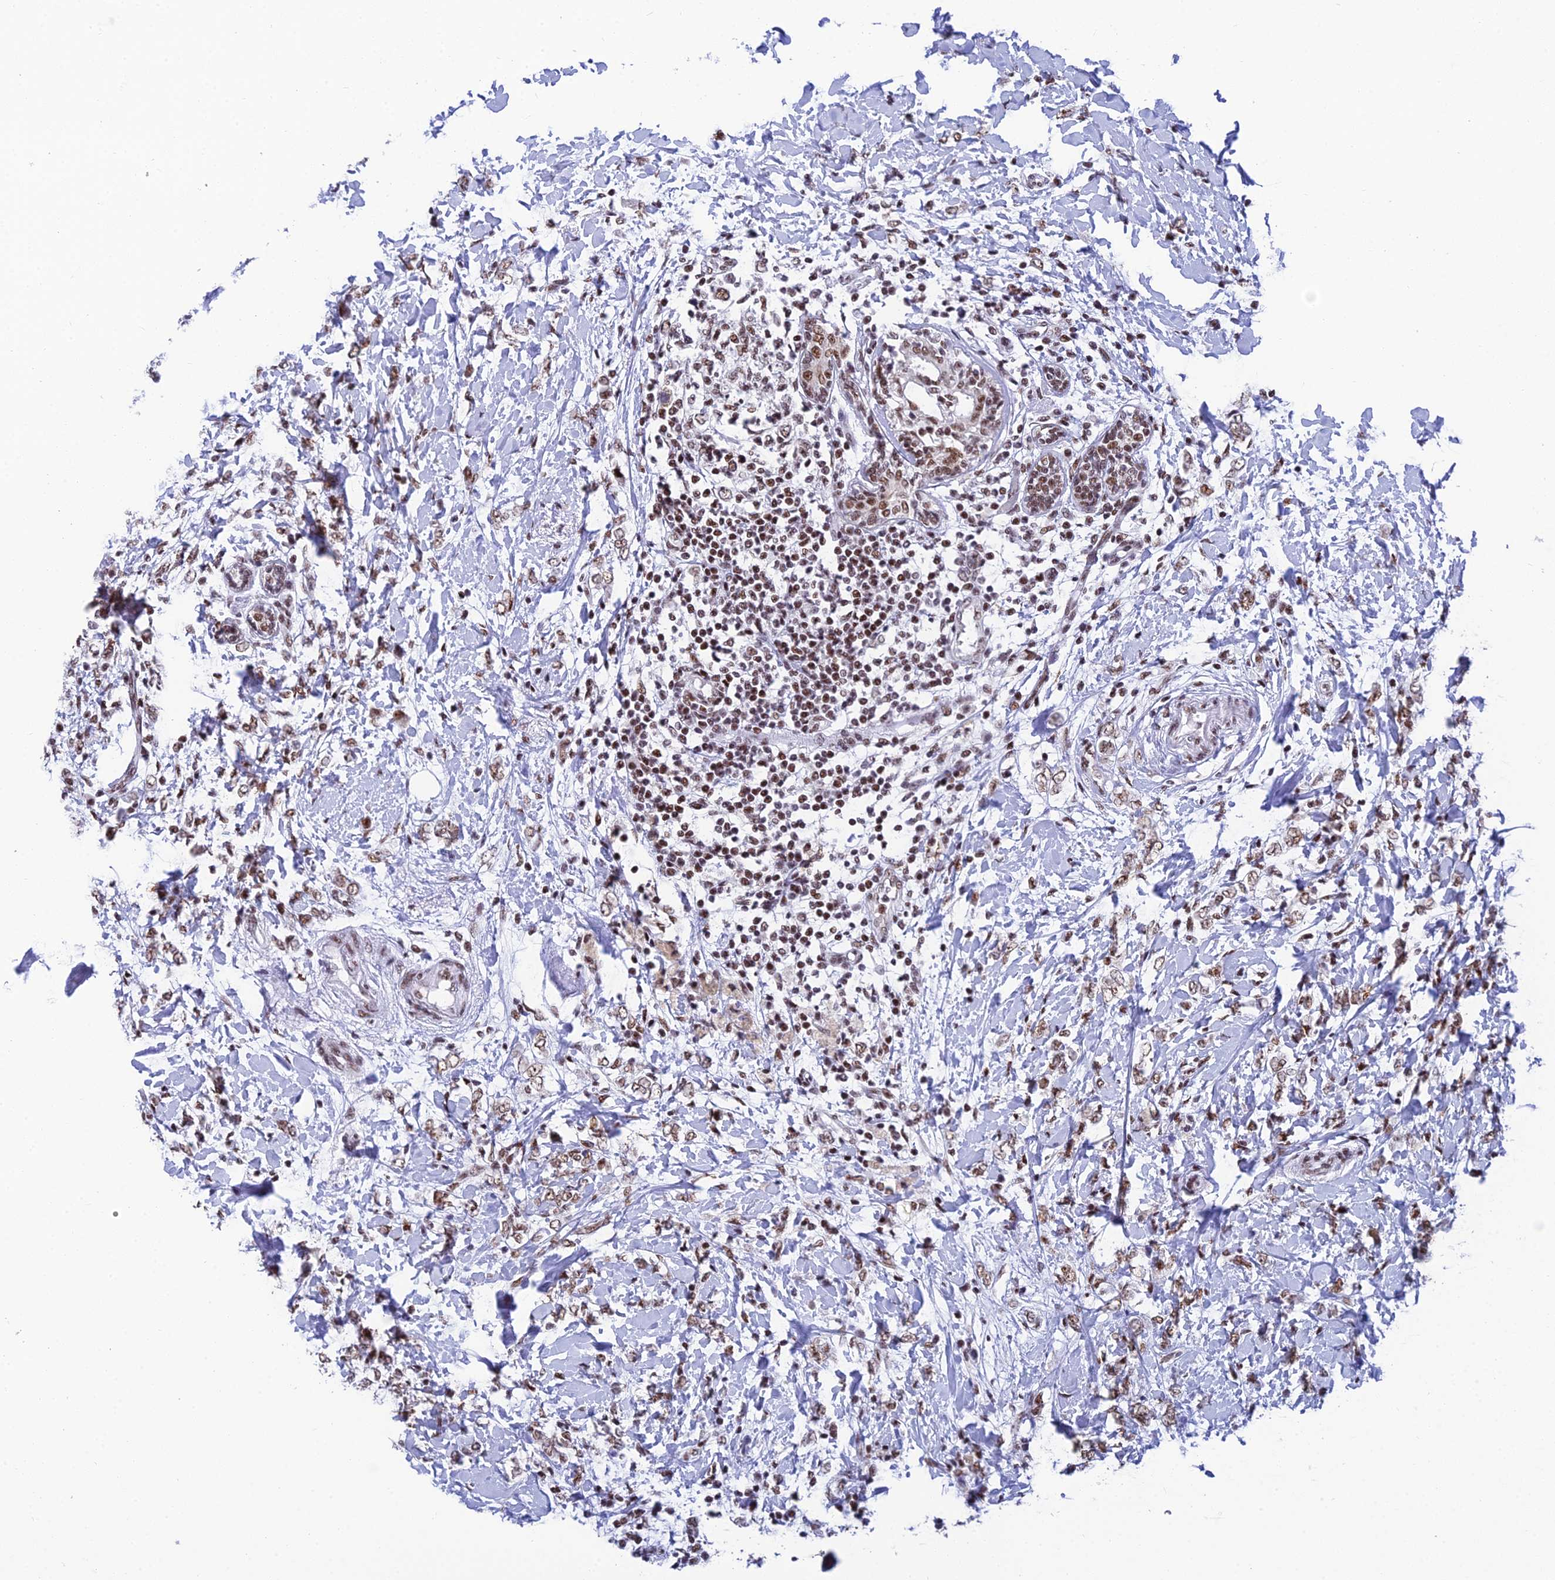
{"staining": {"intensity": "weak", "quantity": ">75%", "location": "nuclear"}, "tissue": "breast cancer", "cell_type": "Tumor cells", "image_type": "cancer", "snomed": [{"axis": "morphology", "description": "Normal tissue, NOS"}, {"axis": "morphology", "description": "Lobular carcinoma"}, {"axis": "topography", "description": "Breast"}], "caption": "Immunohistochemistry (IHC) of breast lobular carcinoma exhibits low levels of weak nuclear positivity in about >75% of tumor cells.", "gene": "USP22", "patient": {"sex": "female", "age": 47}}